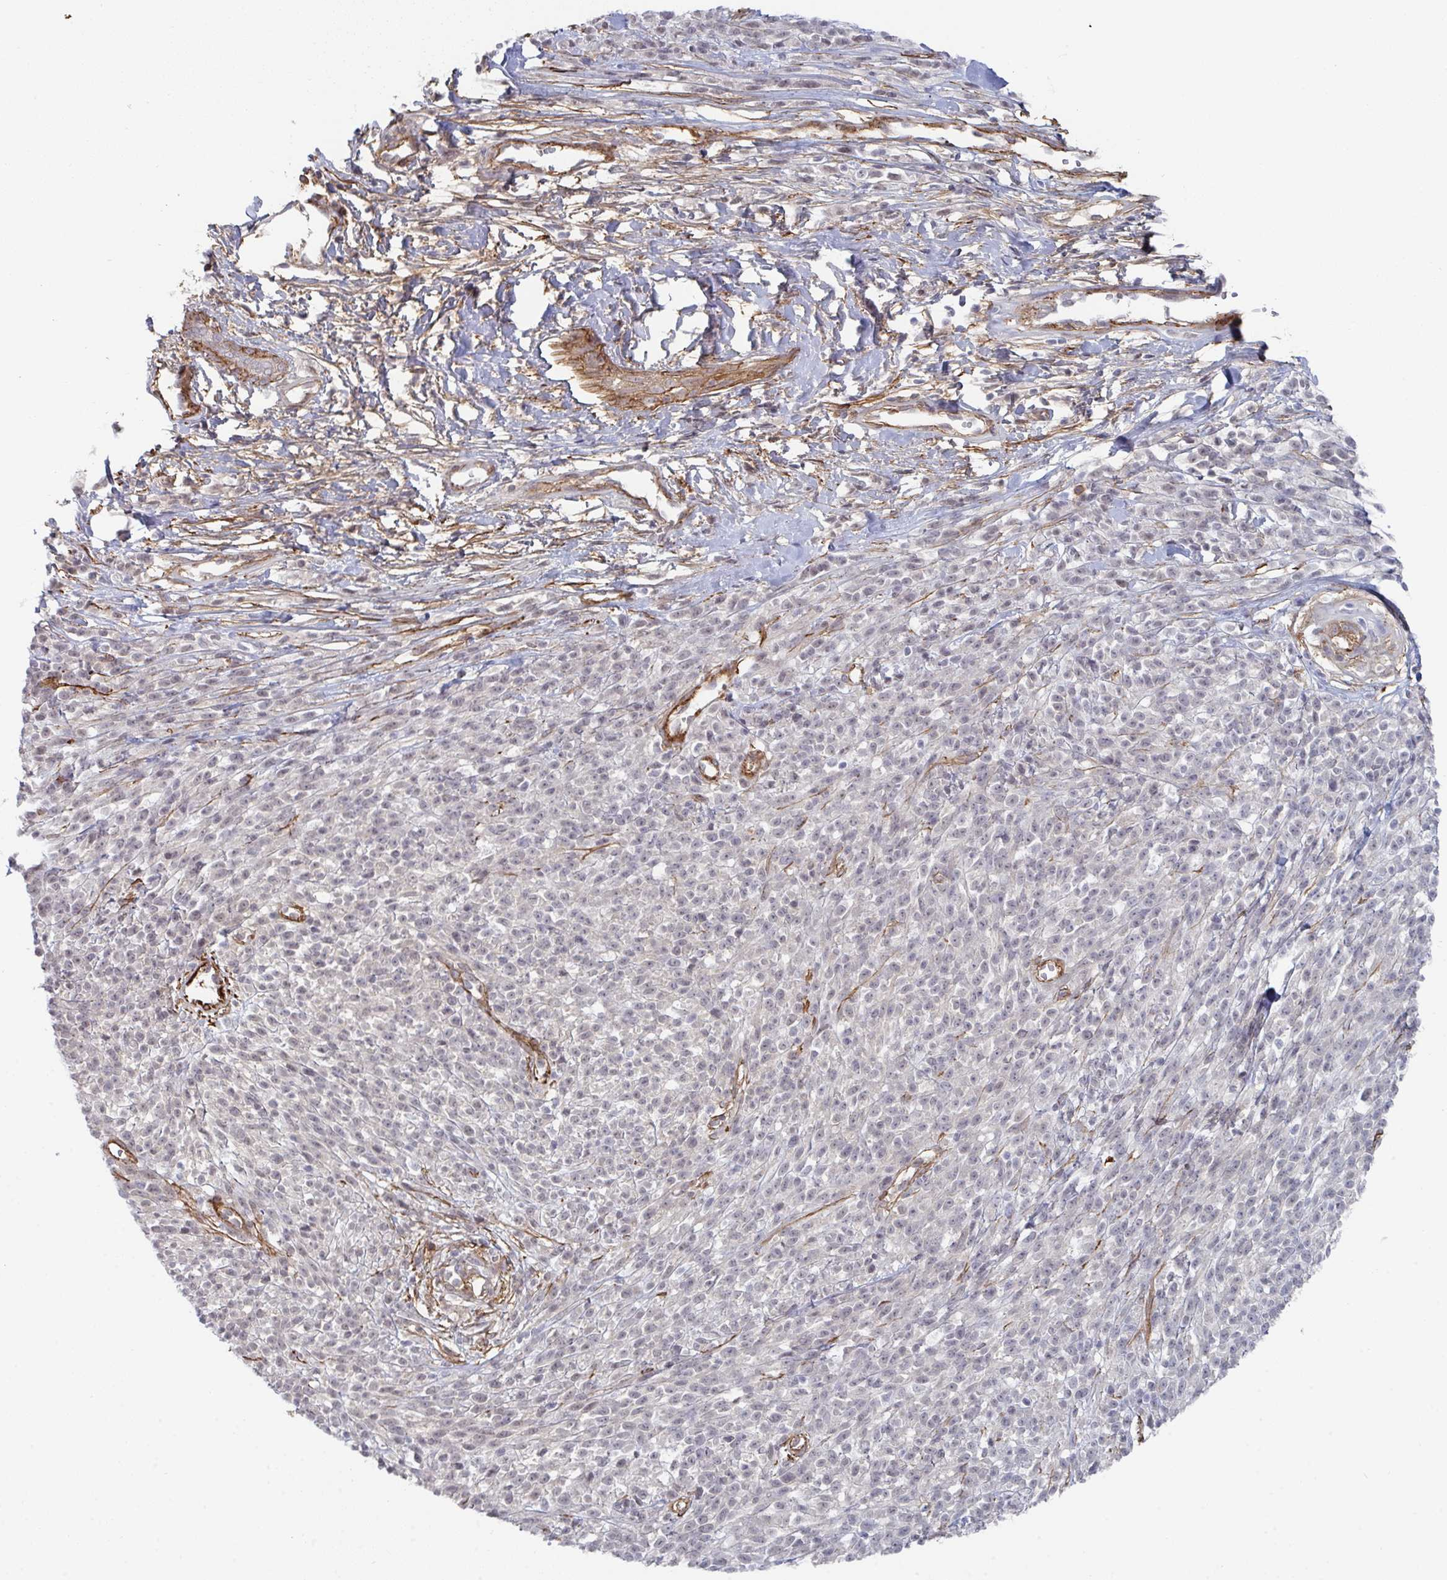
{"staining": {"intensity": "weak", "quantity": "<25%", "location": "nuclear"}, "tissue": "melanoma", "cell_type": "Tumor cells", "image_type": "cancer", "snomed": [{"axis": "morphology", "description": "Malignant melanoma, NOS"}, {"axis": "topography", "description": "Skin"}, {"axis": "topography", "description": "Skin of trunk"}], "caption": "This is an IHC photomicrograph of melanoma. There is no positivity in tumor cells.", "gene": "NEURL4", "patient": {"sex": "male", "age": 74}}